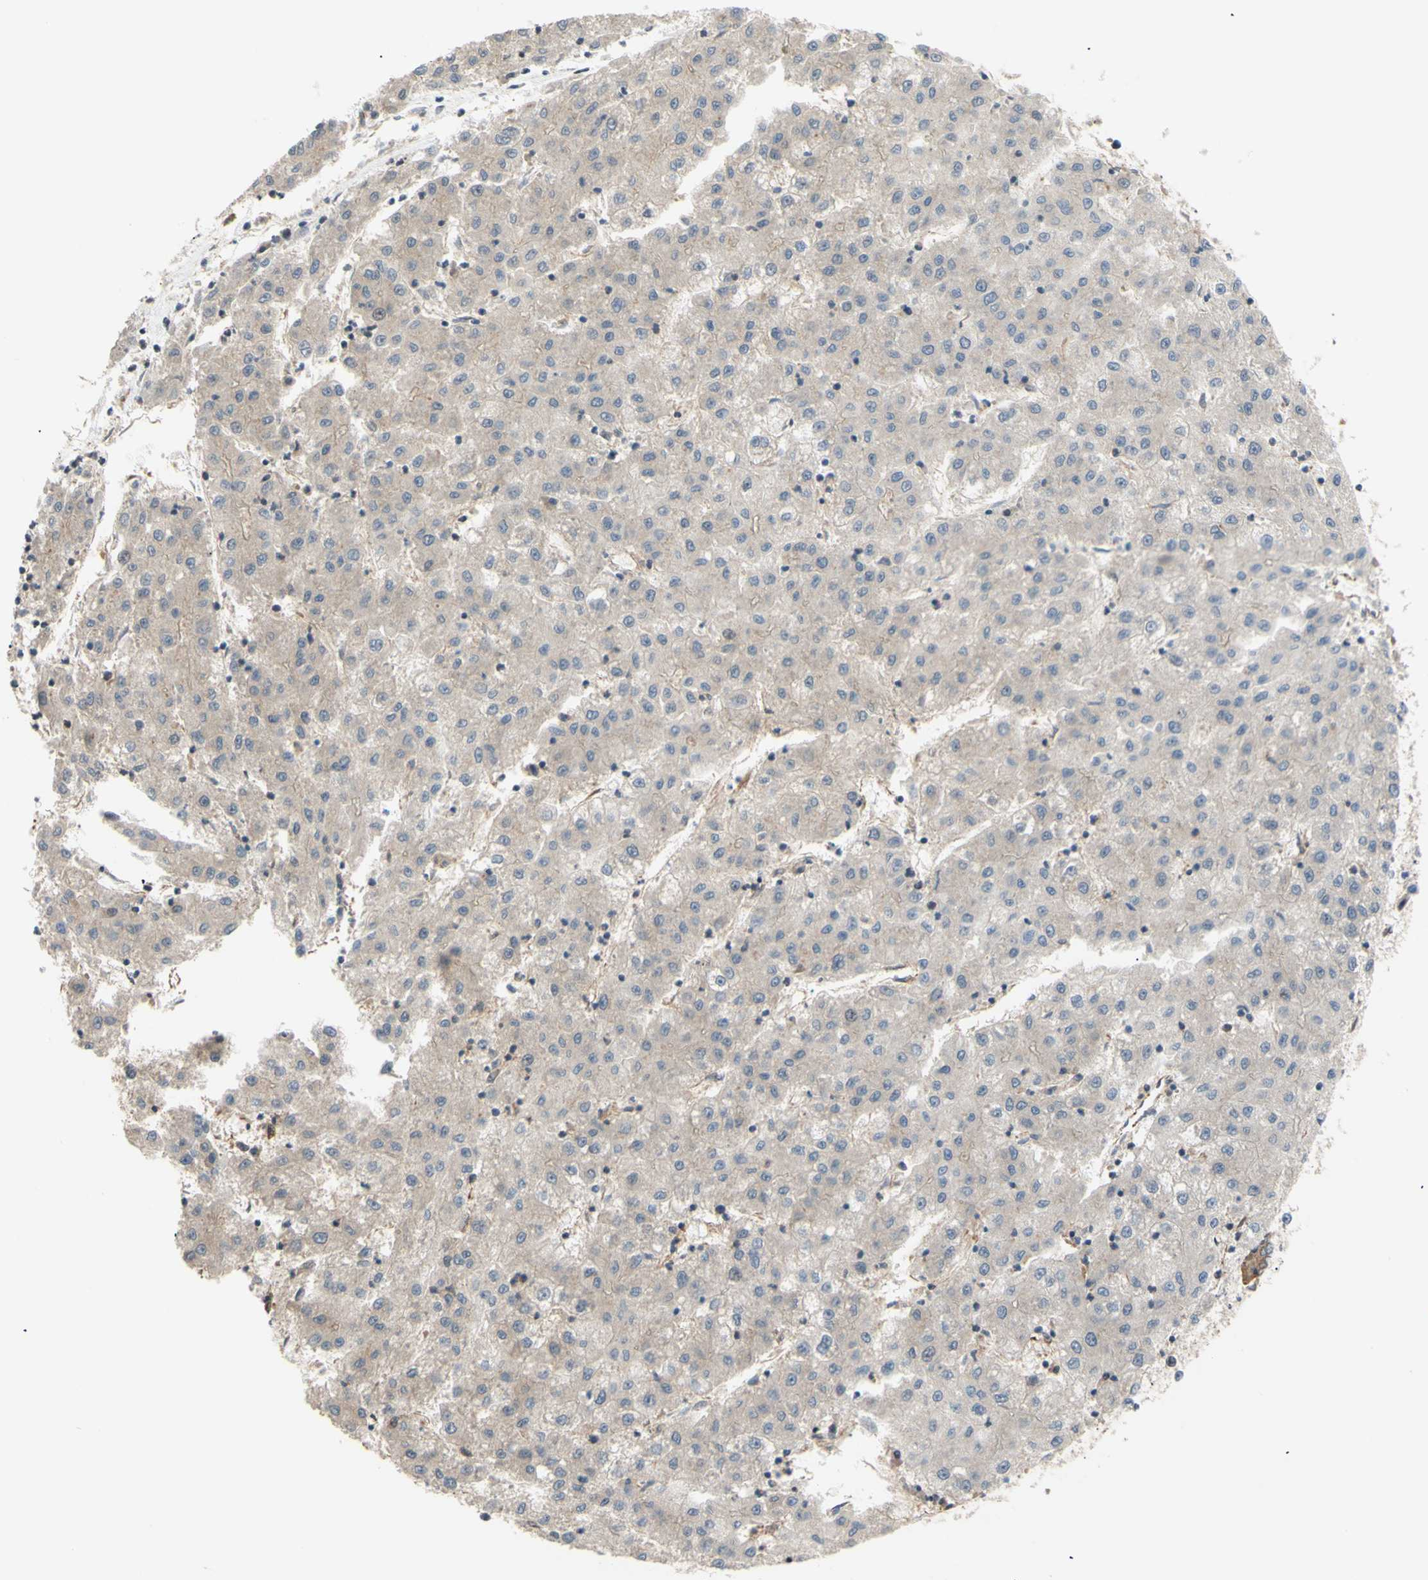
{"staining": {"intensity": "negative", "quantity": "none", "location": "none"}, "tissue": "liver cancer", "cell_type": "Tumor cells", "image_type": "cancer", "snomed": [{"axis": "morphology", "description": "Carcinoma, Hepatocellular, NOS"}, {"axis": "topography", "description": "Liver"}], "caption": "This histopathology image is of liver cancer (hepatocellular carcinoma) stained with immunohistochemistry to label a protein in brown with the nuclei are counter-stained blue. There is no expression in tumor cells. Brightfield microscopy of IHC stained with DAB (3,3'-diaminobenzidine) (brown) and hematoxylin (blue), captured at high magnification.", "gene": "DYNLRB1", "patient": {"sex": "male", "age": 72}}